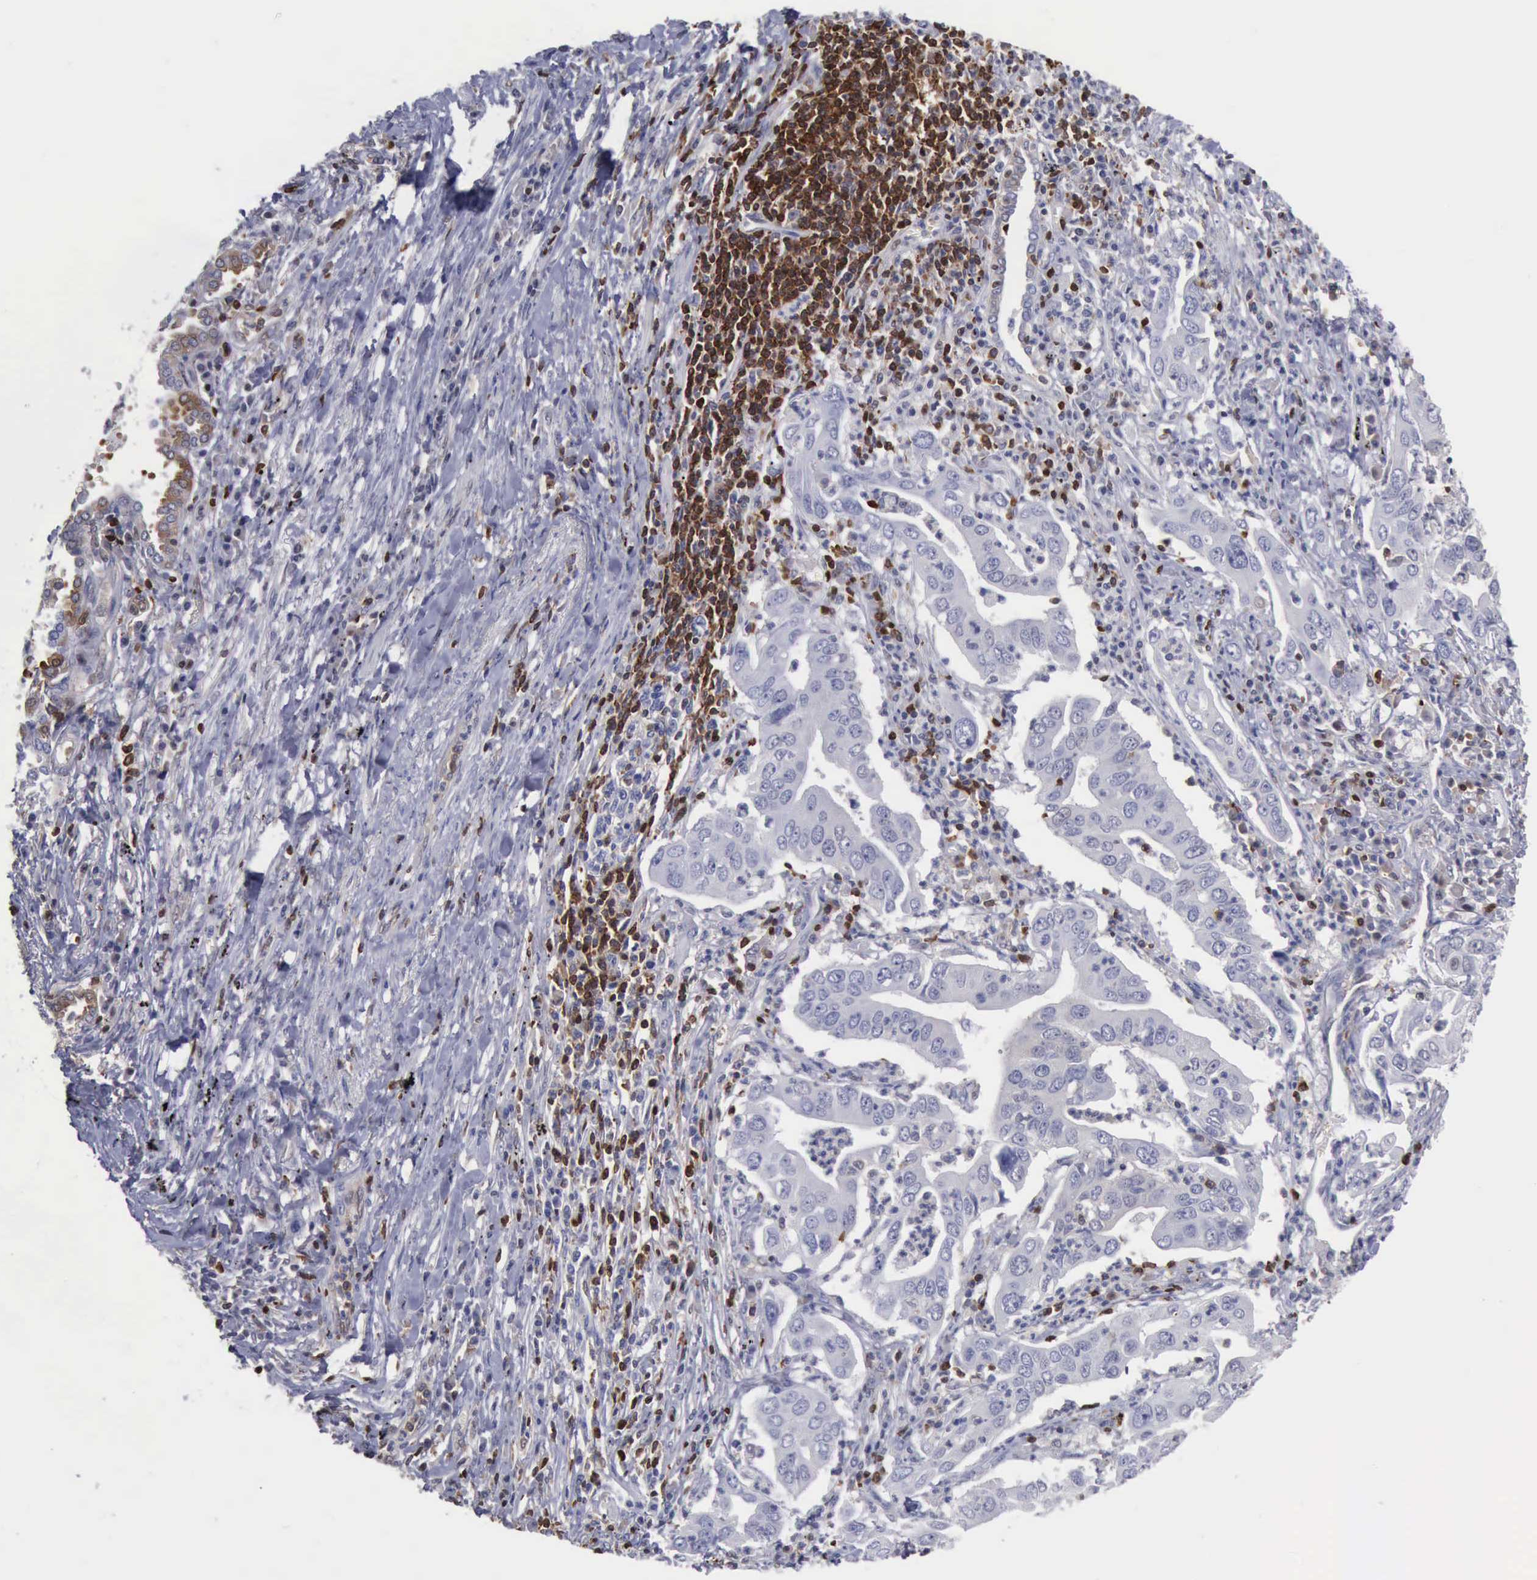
{"staining": {"intensity": "negative", "quantity": "none", "location": "none"}, "tissue": "lung cancer", "cell_type": "Tumor cells", "image_type": "cancer", "snomed": [{"axis": "morphology", "description": "Adenocarcinoma, NOS"}, {"axis": "topography", "description": "Lung"}], "caption": "Immunohistochemistry (IHC) image of human lung cancer (adenocarcinoma) stained for a protein (brown), which reveals no staining in tumor cells. The staining was performed using DAB (3,3'-diaminobenzidine) to visualize the protein expression in brown, while the nuclei were stained in blue with hematoxylin (Magnification: 20x).", "gene": "PDCD4", "patient": {"sex": "male", "age": 48}}